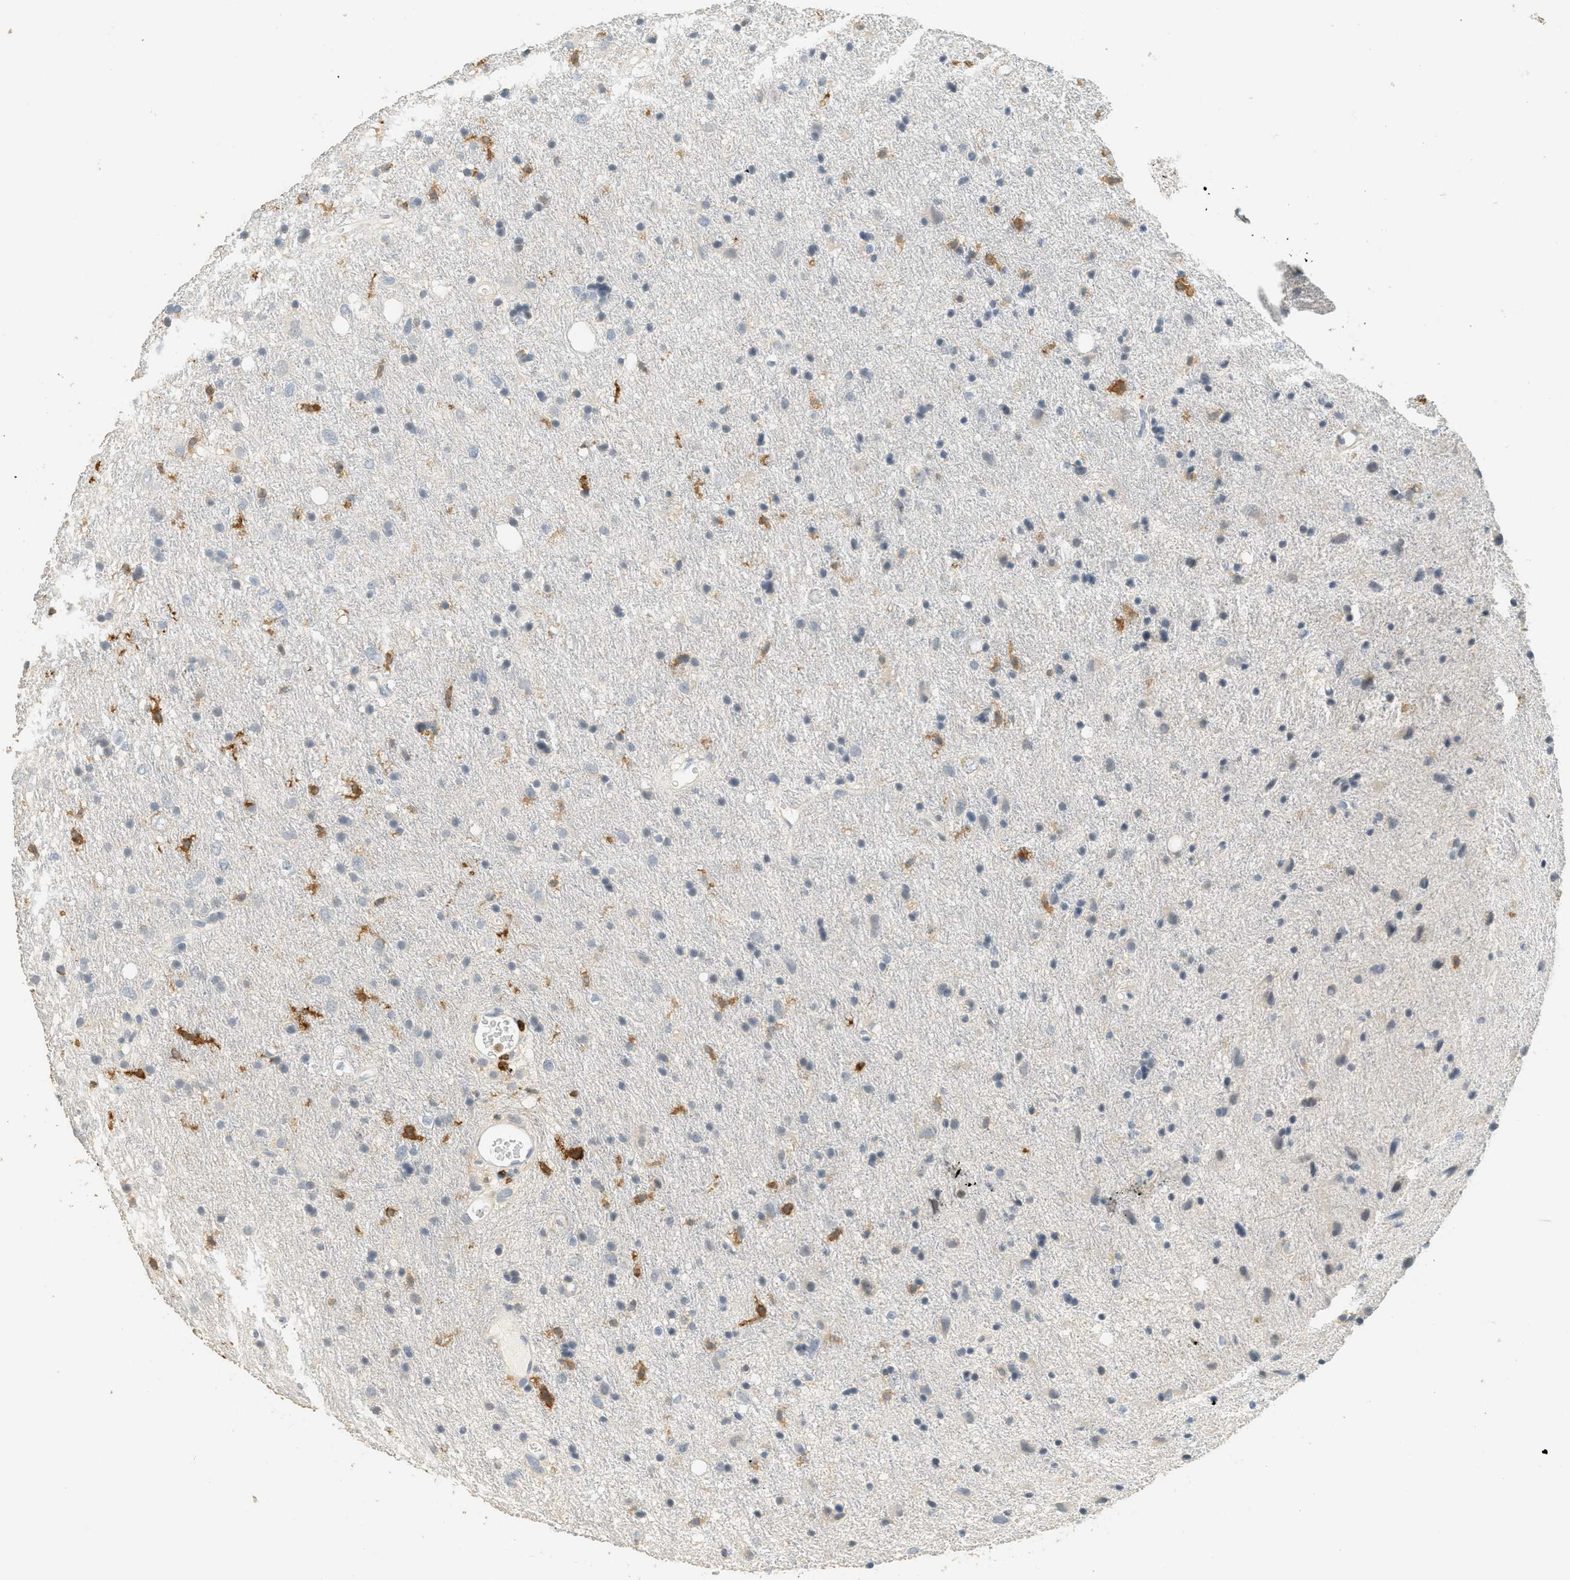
{"staining": {"intensity": "negative", "quantity": "none", "location": "none"}, "tissue": "glioma", "cell_type": "Tumor cells", "image_type": "cancer", "snomed": [{"axis": "morphology", "description": "Glioma, malignant, Low grade"}, {"axis": "topography", "description": "Brain"}], "caption": "This is an immunohistochemistry (IHC) image of human glioma. There is no expression in tumor cells.", "gene": "LSP1", "patient": {"sex": "male", "age": 77}}